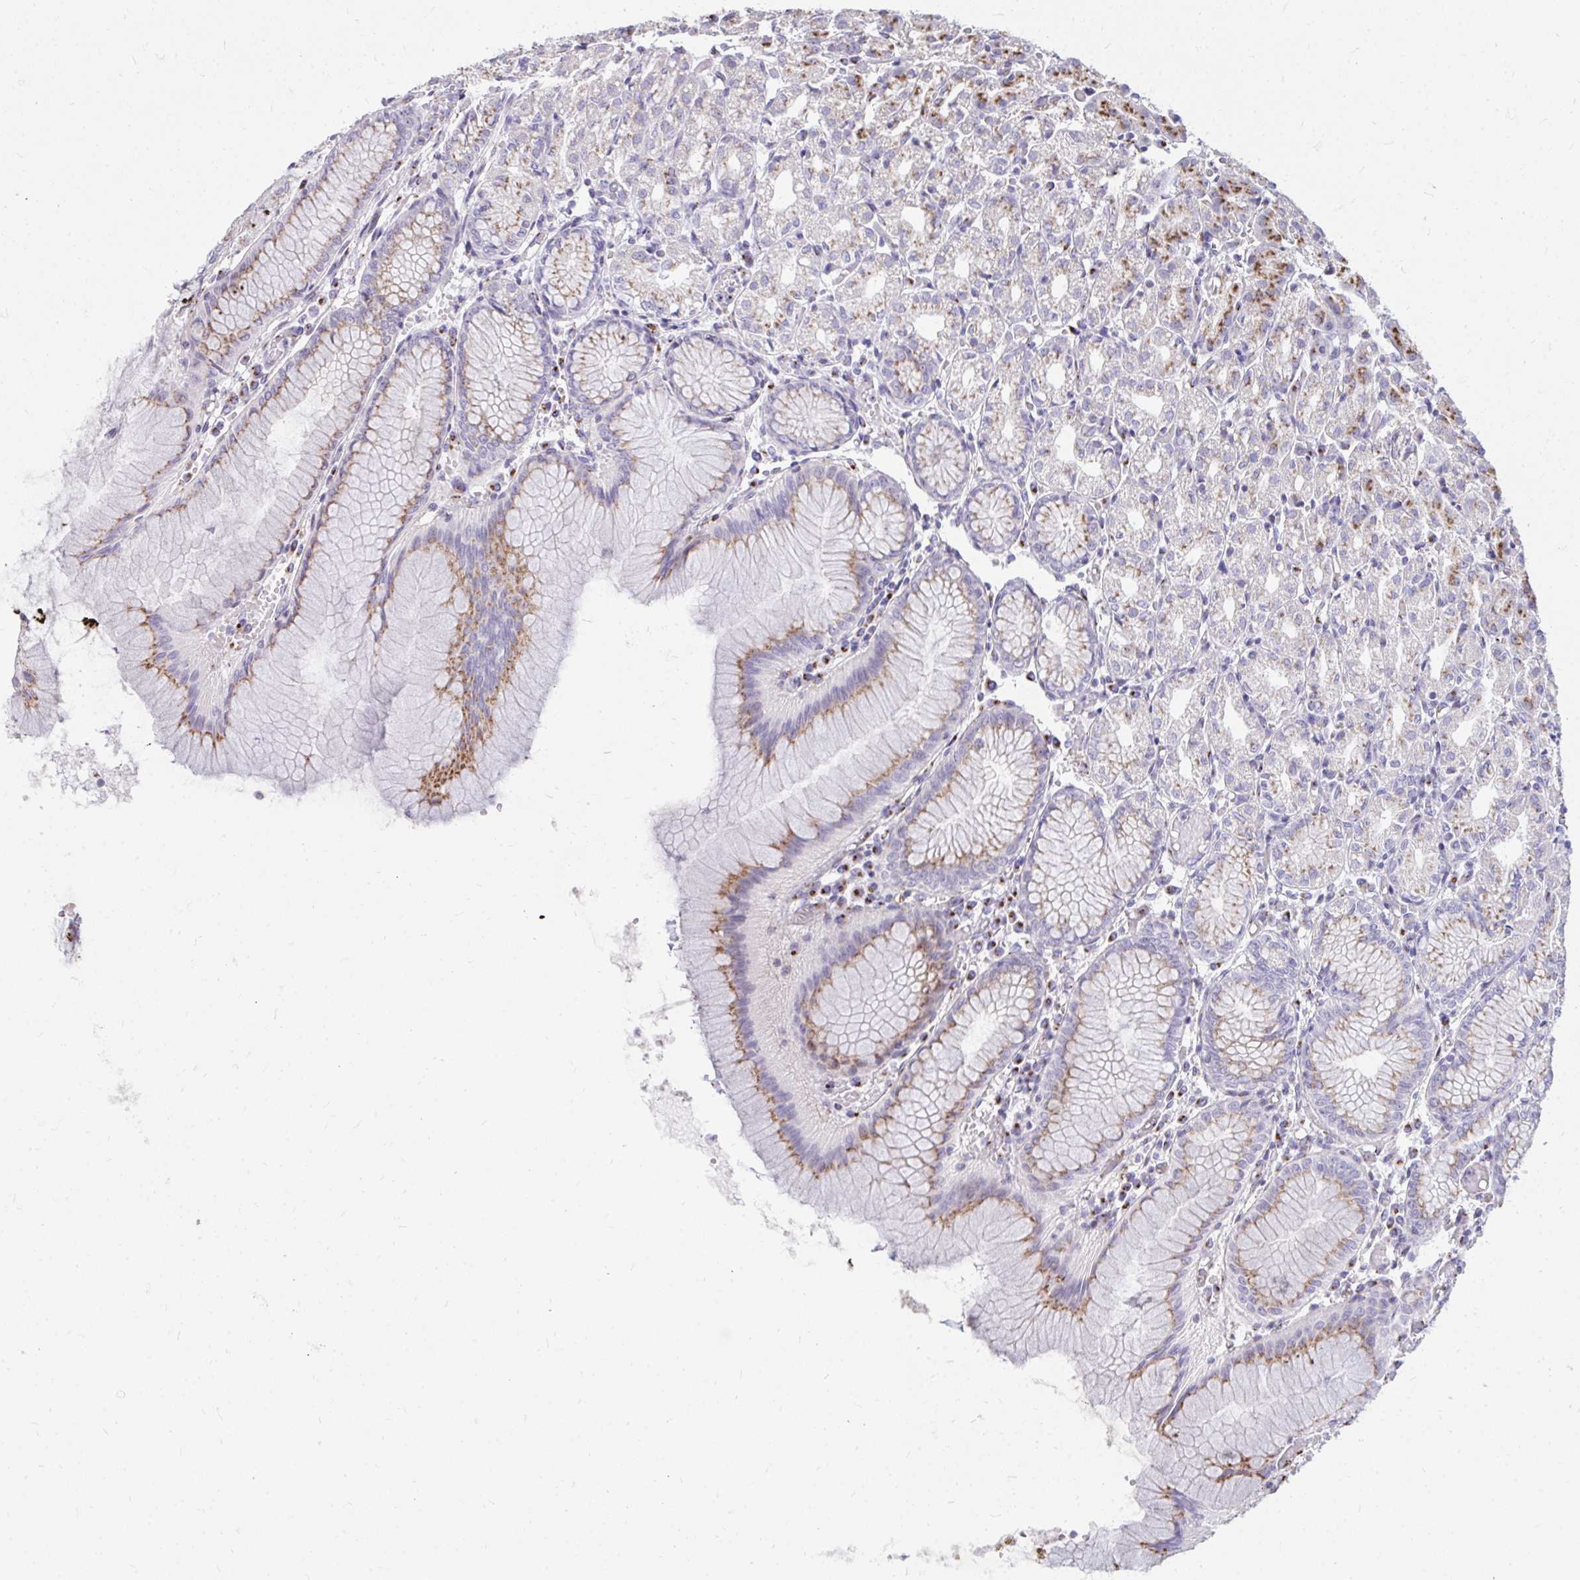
{"staining": {"intensity": "moderate", "quantity": "25%-75%", "location": "cytoplasmic/membranous"}, "tissue": "stomach", "cell_type": "Glandular cells", "image_type": "normal", "snomed": [{"axis": "morphology", "description": "Normal tissue, NOS"}, {"axis": "topography", "description": "Stomach"}], "caption": "There is medium levels of moderate cytoplasmic/membranous expression in glandular cells of normal stomach, as demonstrated by immunohistochemical staining (brown color).", "gene": "RAB6A", "patient": {"sex": "female", "age": 57}}